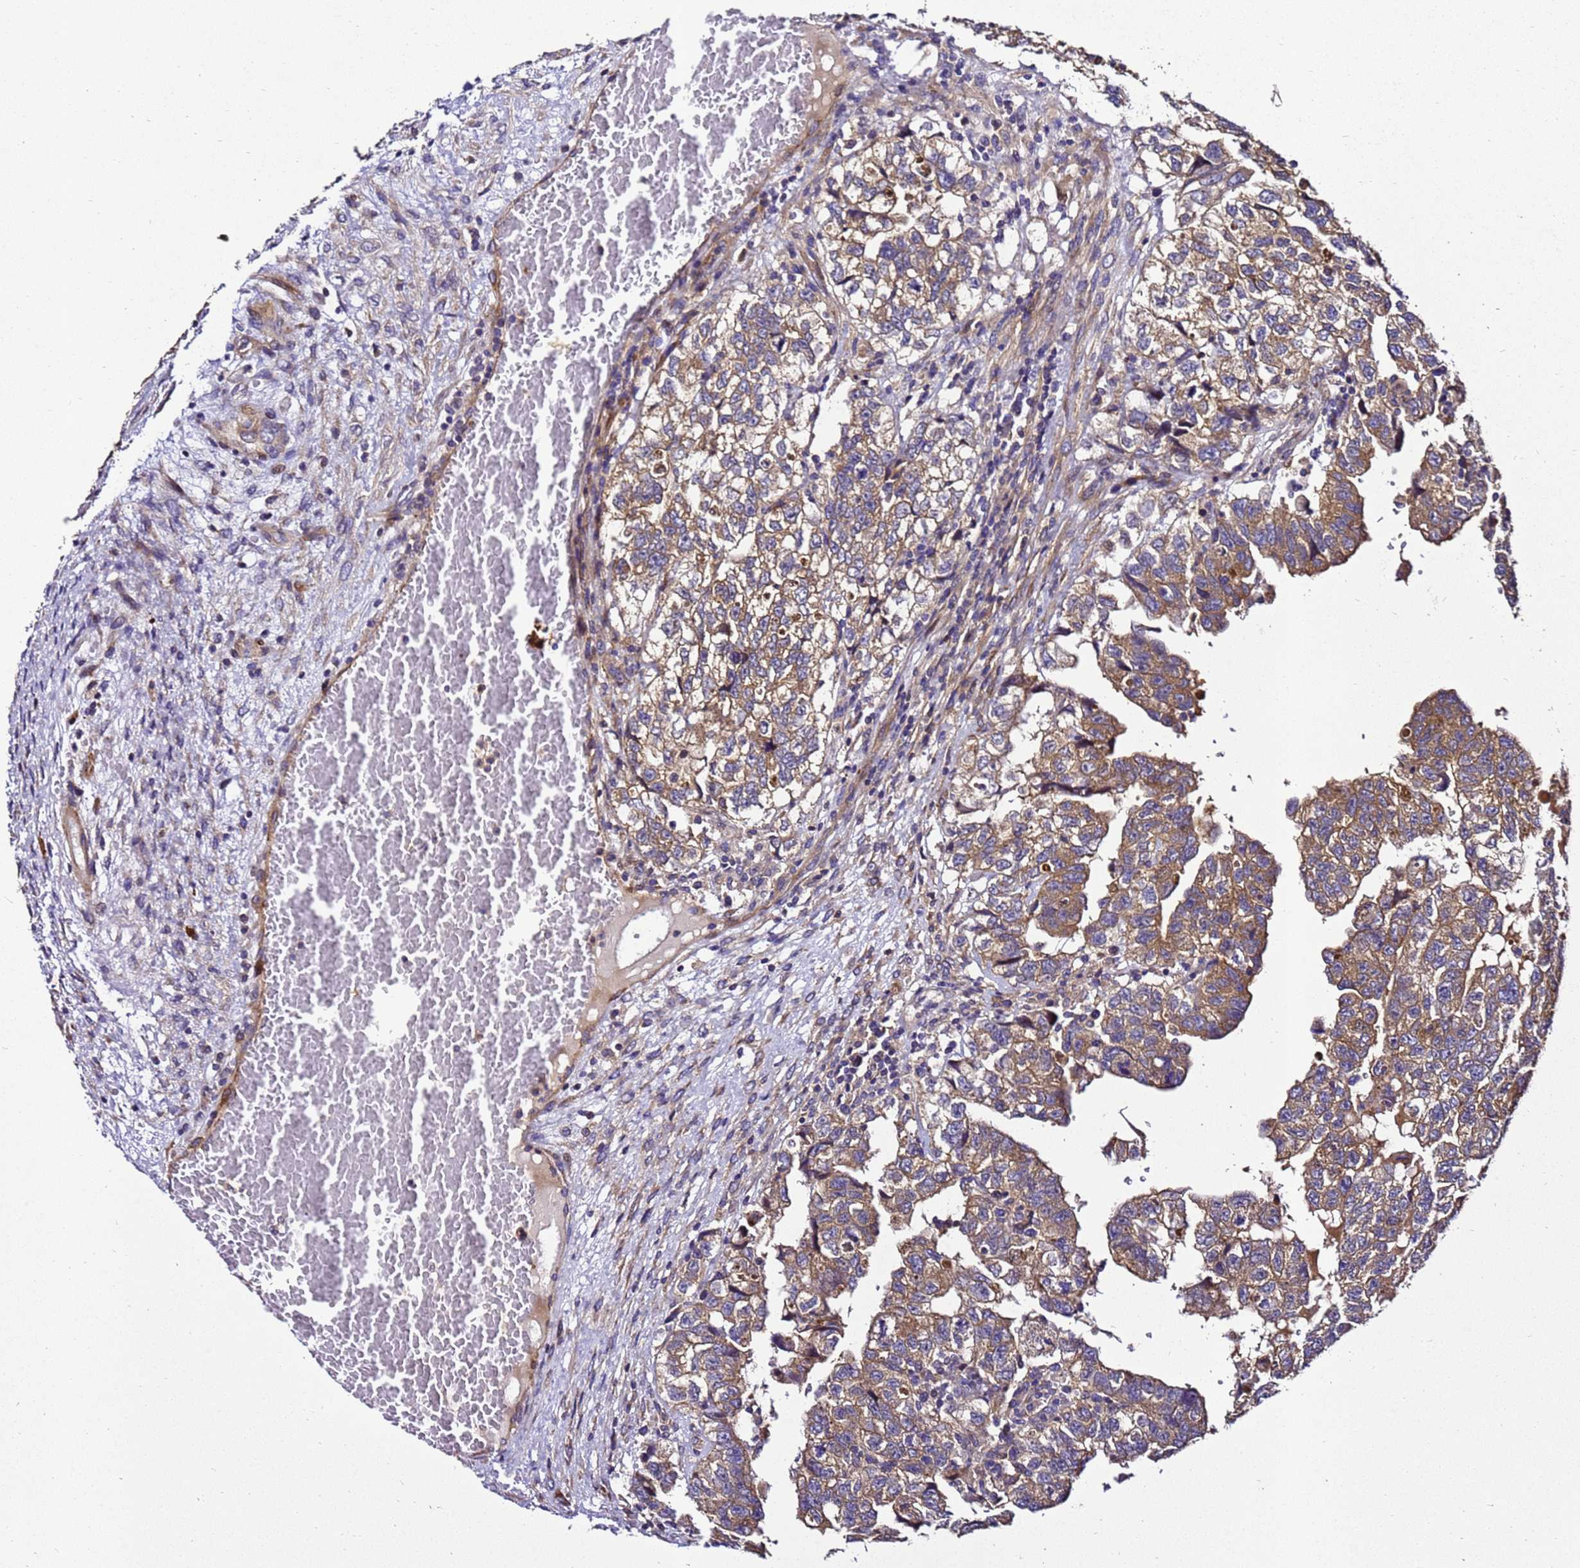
{"staining": {"intensity": "moderate", "quantity": ">75%", "location": "cytoplasmic/membranous"}, "tissue": "testis cancer", "cell_type": "Tumor cells", "image_type": "cancer", "snomed": [{"axis": "morphology", "description": "Carcinoma, Embryonal, NOS"}, {"axis": "topography", "description": "Testis"}], "caption": "Testis embryonal carcinoma tissue displays moderate cytoplasmic/membranous expression in about >75% of tumor cells", "gene": "ZNF417", "patient": {"sex": "male", "age": 36}}